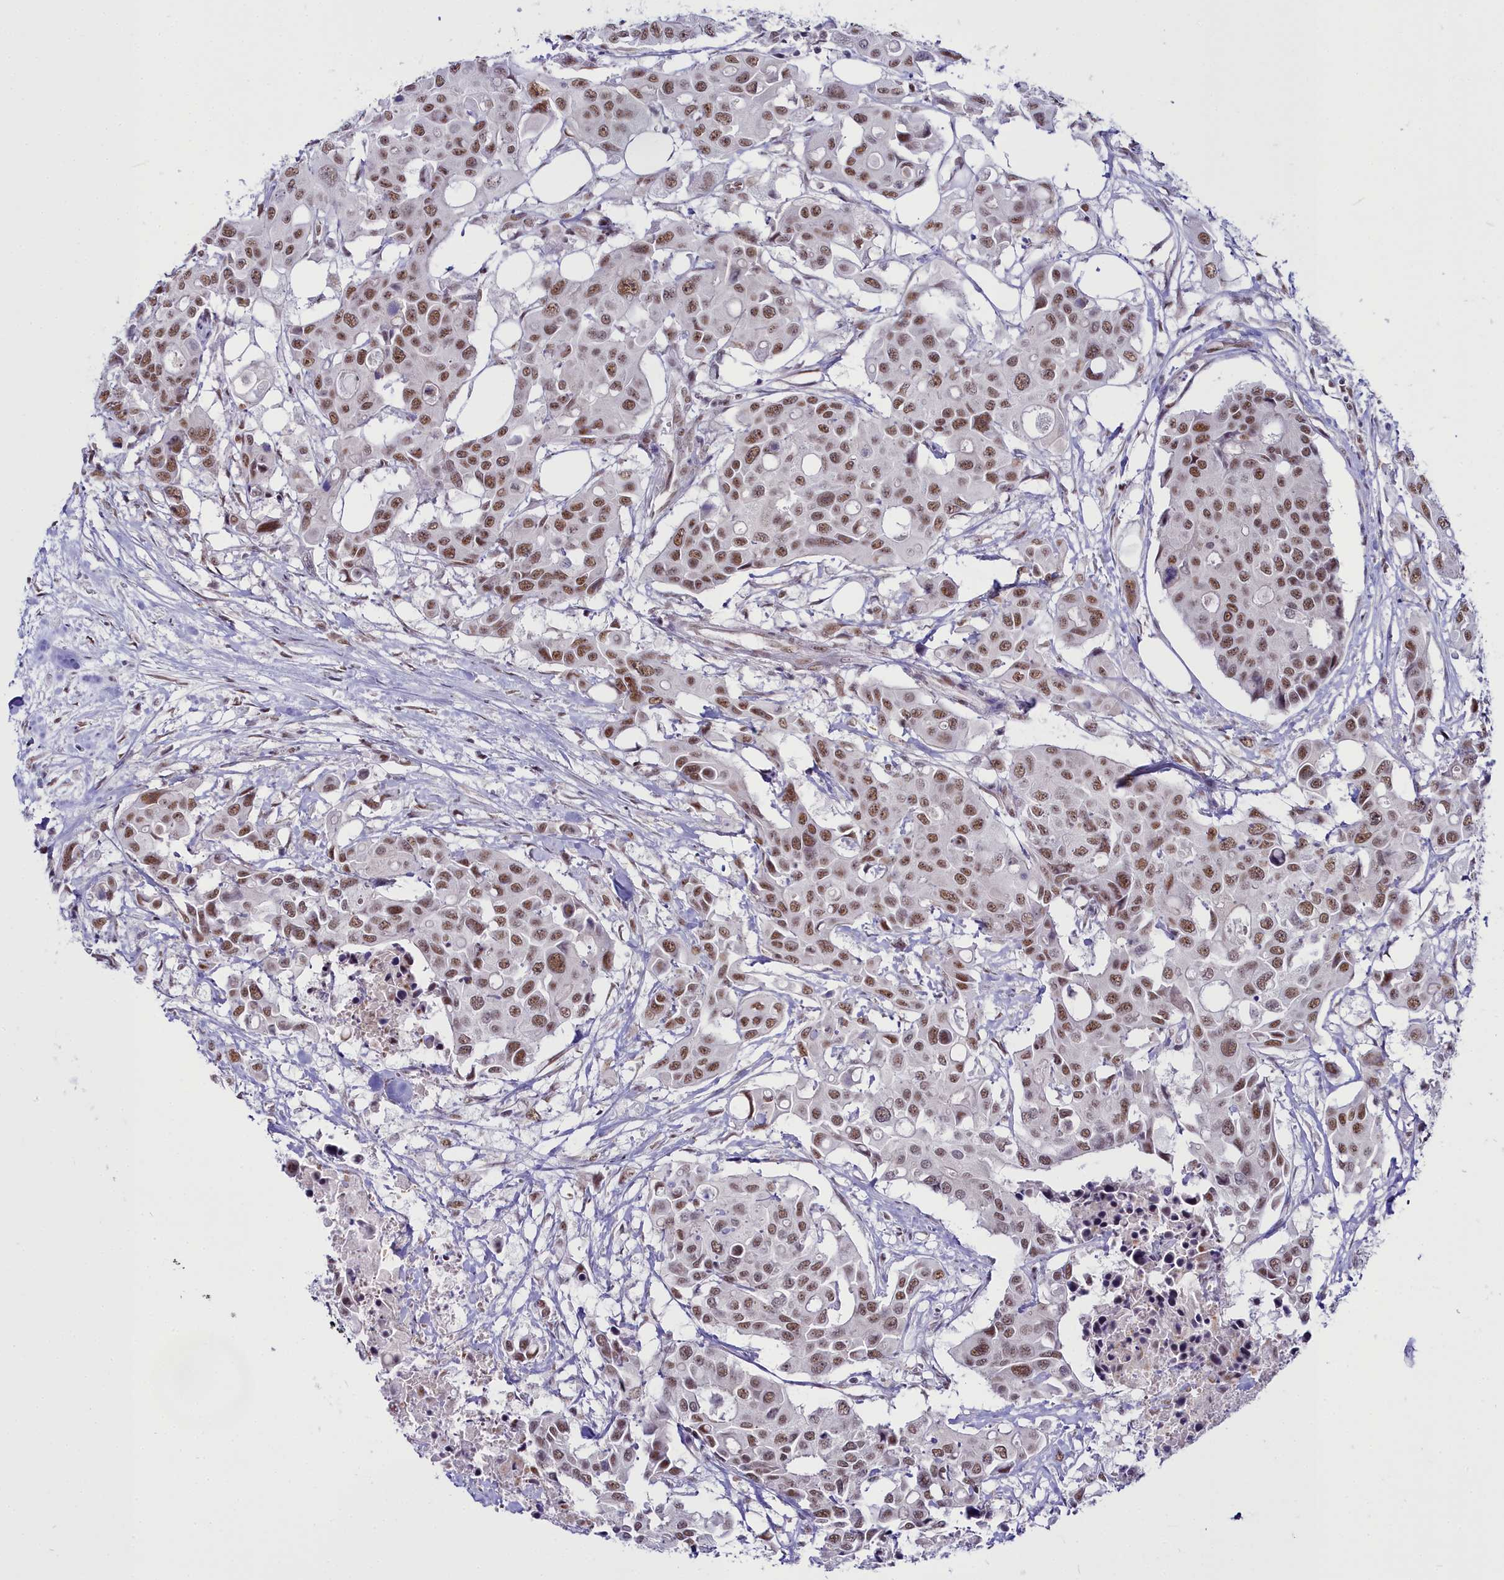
{"staining": {"intensity": "moderate", "quantity": ">75%", "location": "nuclear"}, "tissue": "colorectal cancer", "cell_type": "Tumor cells", "image_type": "cancer", "snomed": [{"axis": "morphology", "description": "Adenocarcinoma, NOS"}, {"axis": "topography", "description": "Colon"}], "caption": "Tumor cells show medium levels of moderate nuclear expression in about >75% of cells in colorectal cancer (adenocarcinoma). Nuclei are stained in blue.", "gene": "RBM12", "patient": {"sex": "male", "age": 77}}